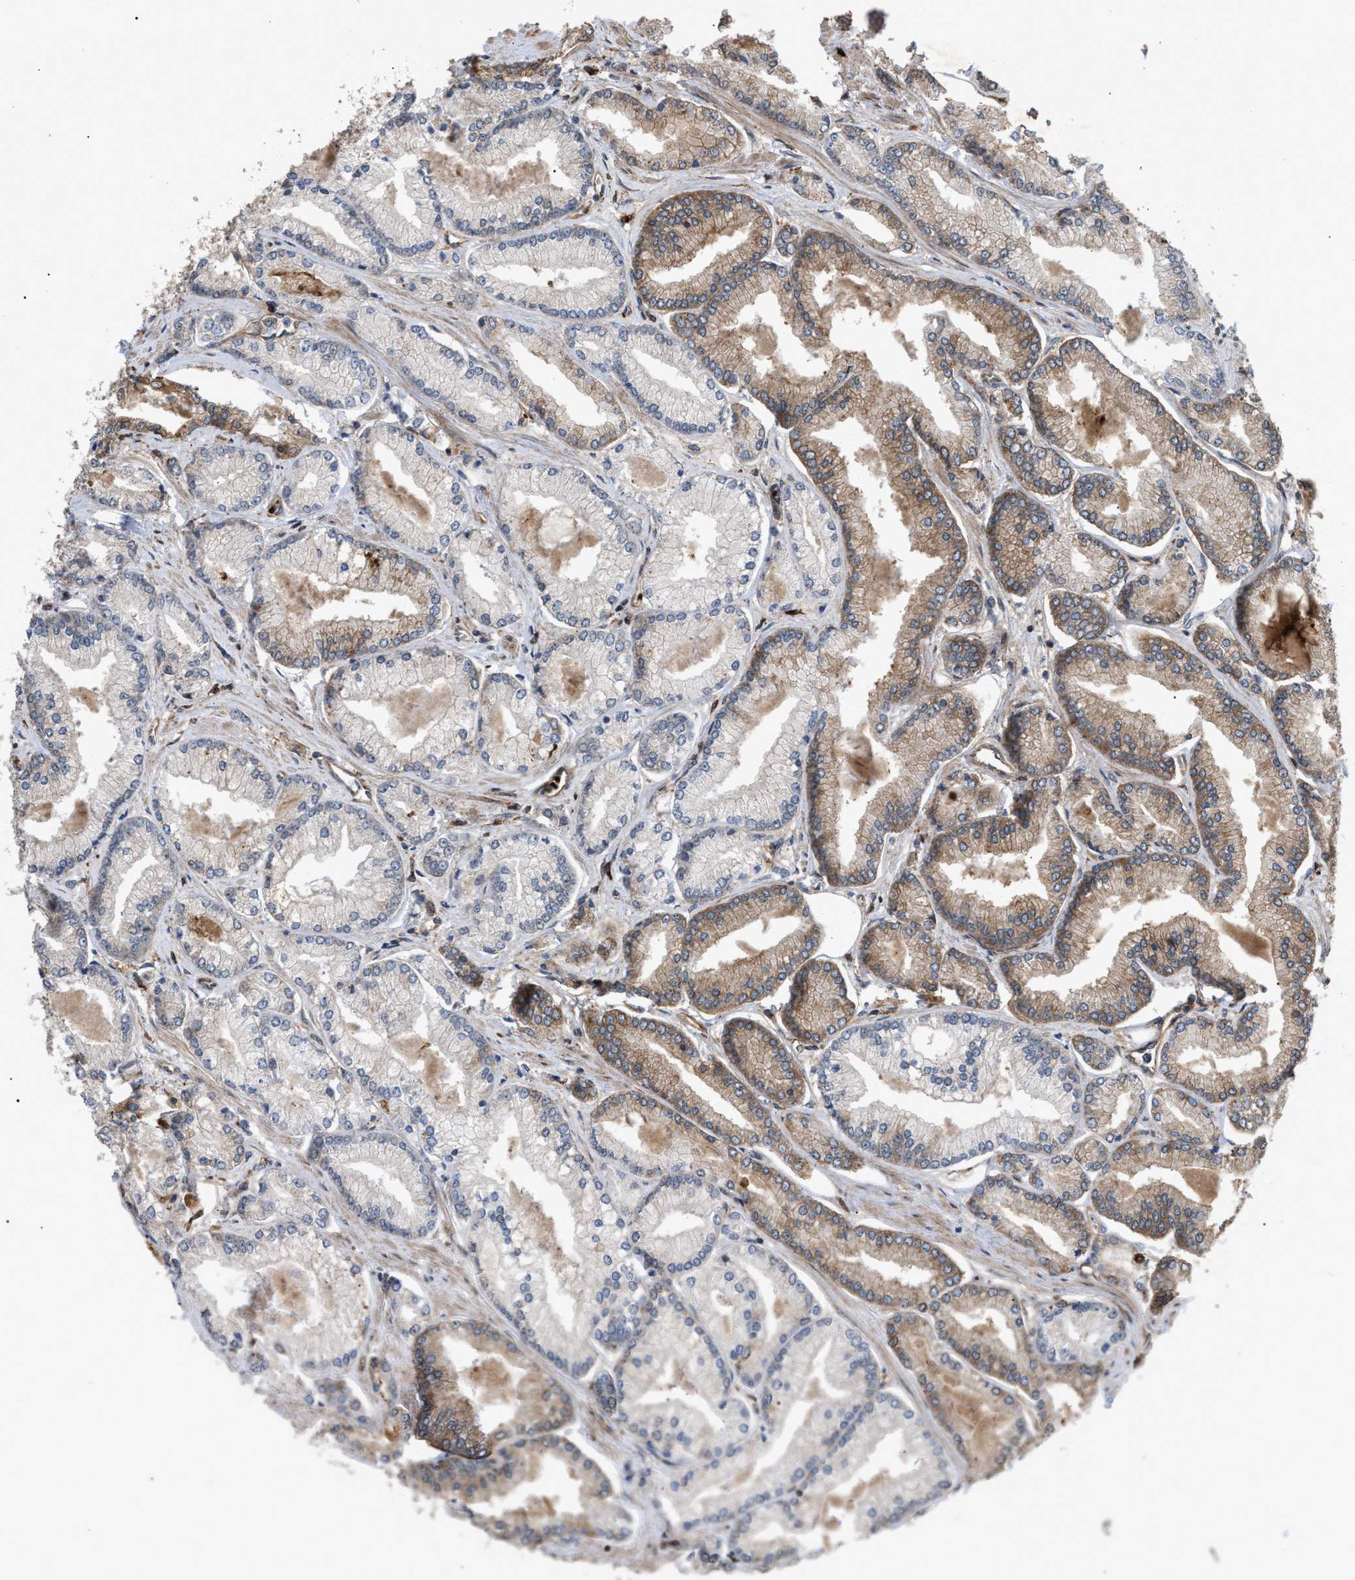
{"staining": {"intensity": "moderate", "quantity": "25%-75%", "location": "cytoplasmic/membranous"}, "tissue": "prostate cancer", "cell_type": "Tumor cells", "image_type": "cancer", "snomed": [{"axis": "morphology", "description": "Adenocarcinoma, Low grade"}, {"axis": "topography", "description": "Prostate"}], "caption": "Immunohistochemistry (IHC) staining of low-grade adenocarcinoma (prostate), which shows medium levels of moderate cytoplasmic/membranous positivity in approximately 25%-75% of tumor cells indicating moderate cytoplasmic/membranous protein staining. The staining was performed using DAB (3,3'-diaminobenzidine) (brown) for protein detection and nuclei were counterstained in hematoxylin (blue).", "gene": "GCC1", "patient": {"sex": "male", "age": 52}}